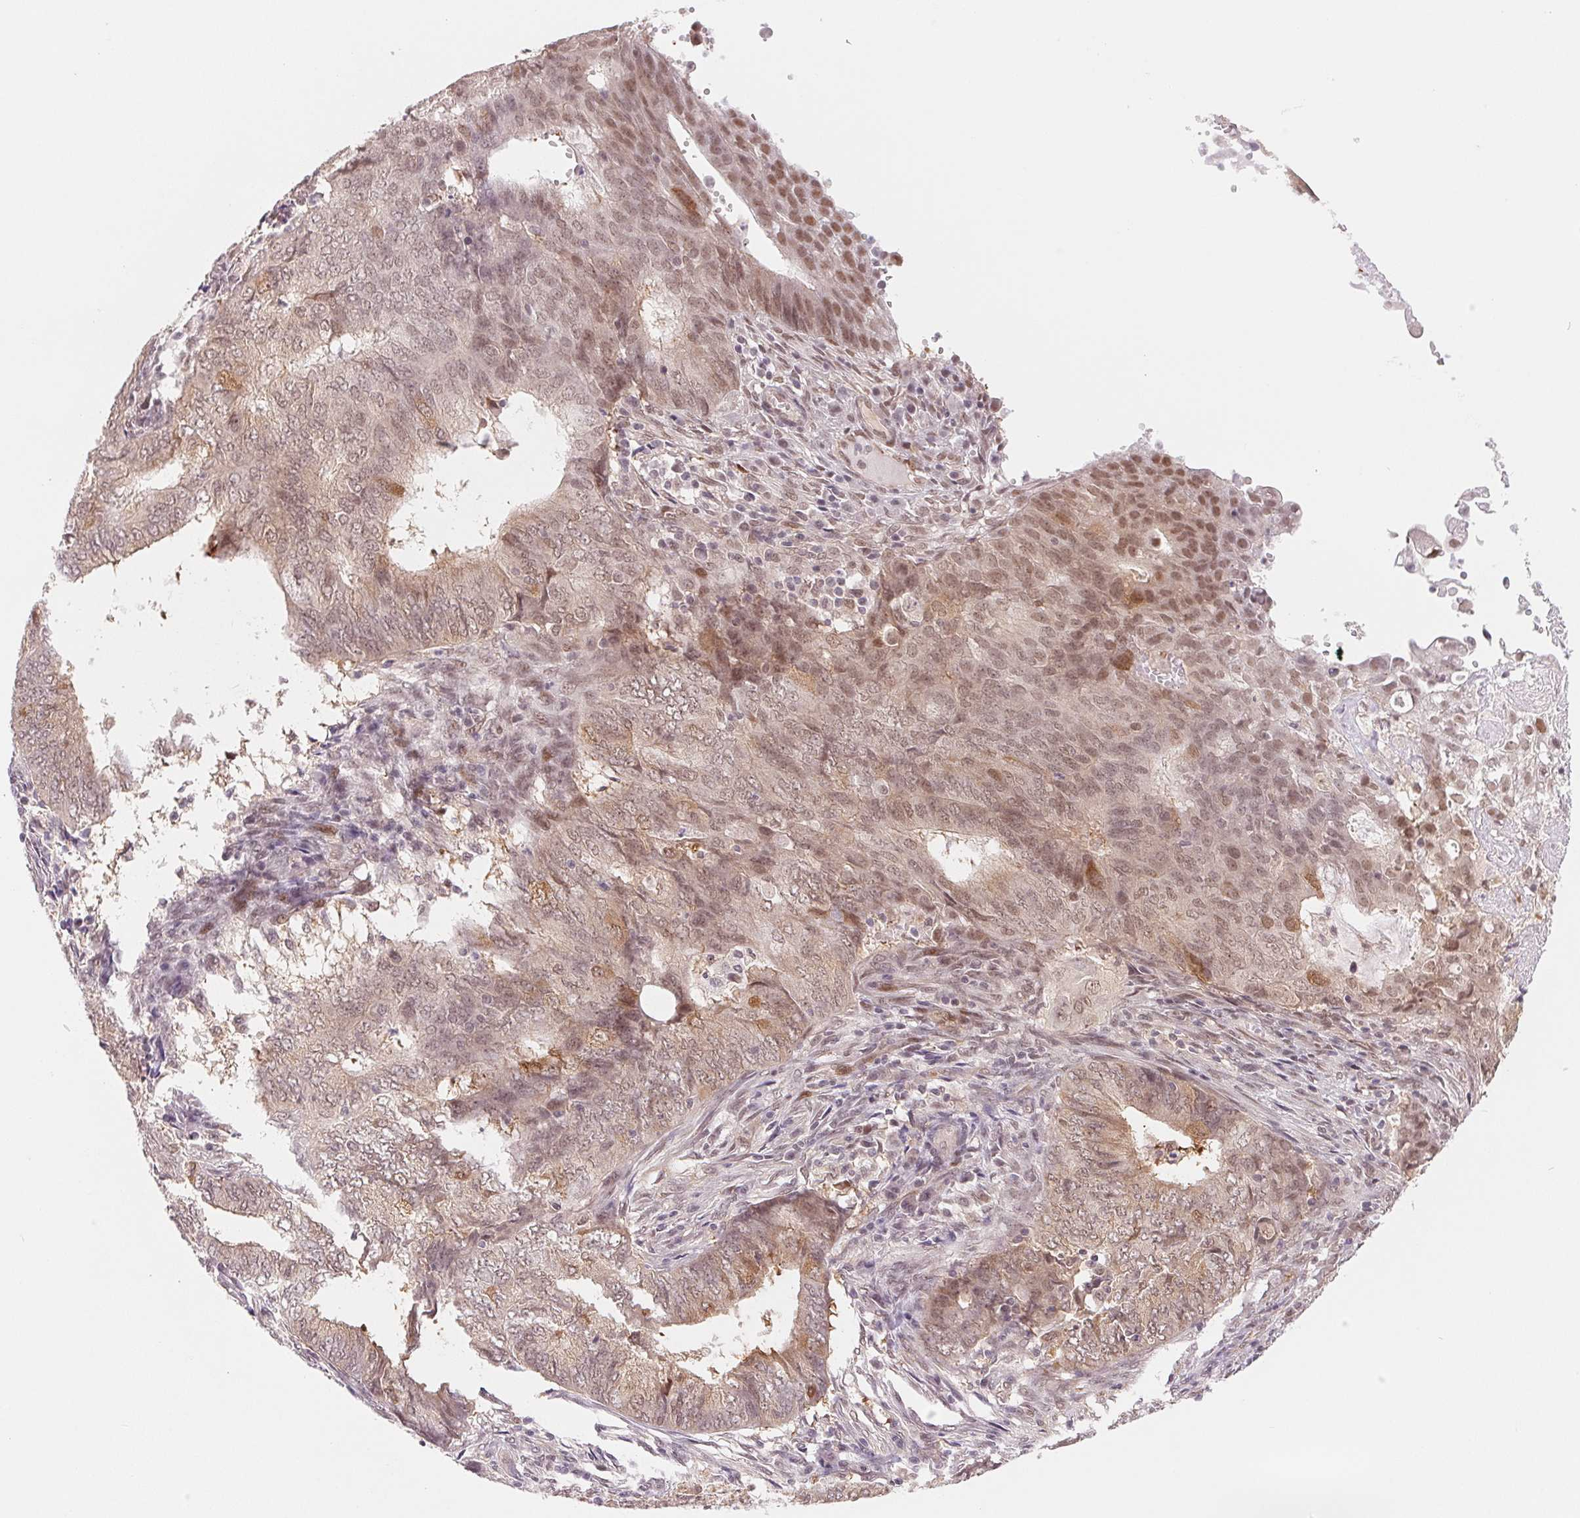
{"staining": {"intensity": "moderate", "quantity": "<25%", "location": "cytoplasmic/membranous,nuclear"}, "tissue": "endometrial cancer", "cell_type": "Tumor cells", "image_type": "cancer", "snomed": [{"axis": "morphology", "description": "Adenocarcinoma, NOS"}, {"axis": "topography", "description": "Endometrium"}], "caption": "Endometrial cancer (adenocarcinoma) was stained to show a protein in brown. There is low levels of moderate cytoplasmic/membranous and nuclear expression in about <25% of tumor cells.", "gene": "DNAJB6", "patient": {"sex": "female", "age": 62}}